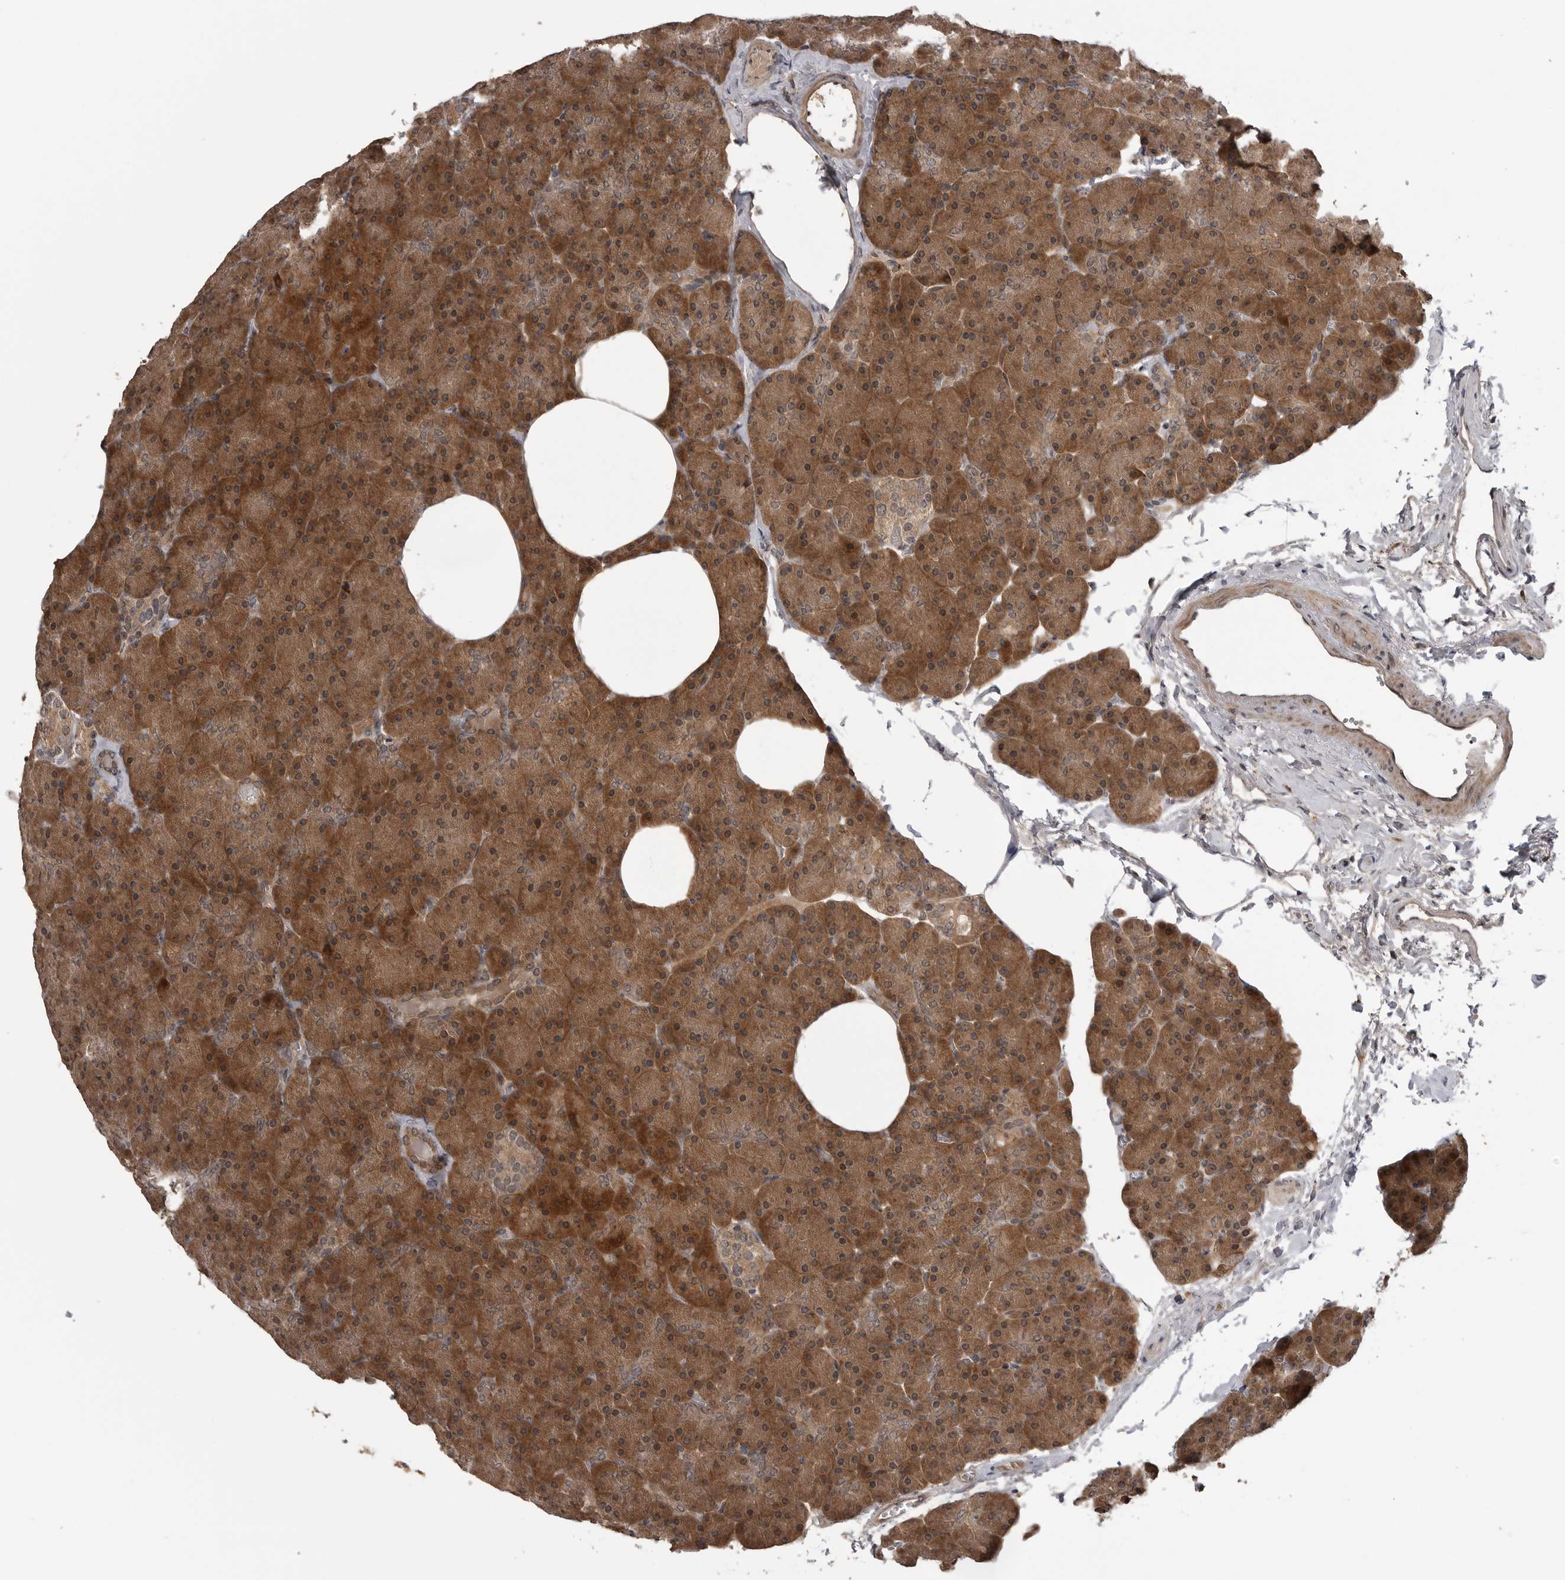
{"staining": {"intensity": "strong", "quantity": ">75%", "location": "cytoplasmic/membranous"}, "tissue": "pancreas", "cell_type": "Exocrine glandular cells", "image_type": "normal", "snomed": [{"axis": "morphology", "description": "Normal tissue, NOS"}, {"axis": "topography", "description": "Pancreas"}], "caption": "Brown immunohistochemical staining in normal human pancreas shows strong cytoplasmic/membranous staining in approximately >75% of exocrine glandular cells.", "gene": "AKAP7", "patient": {"sex": "female", "age": 35}}